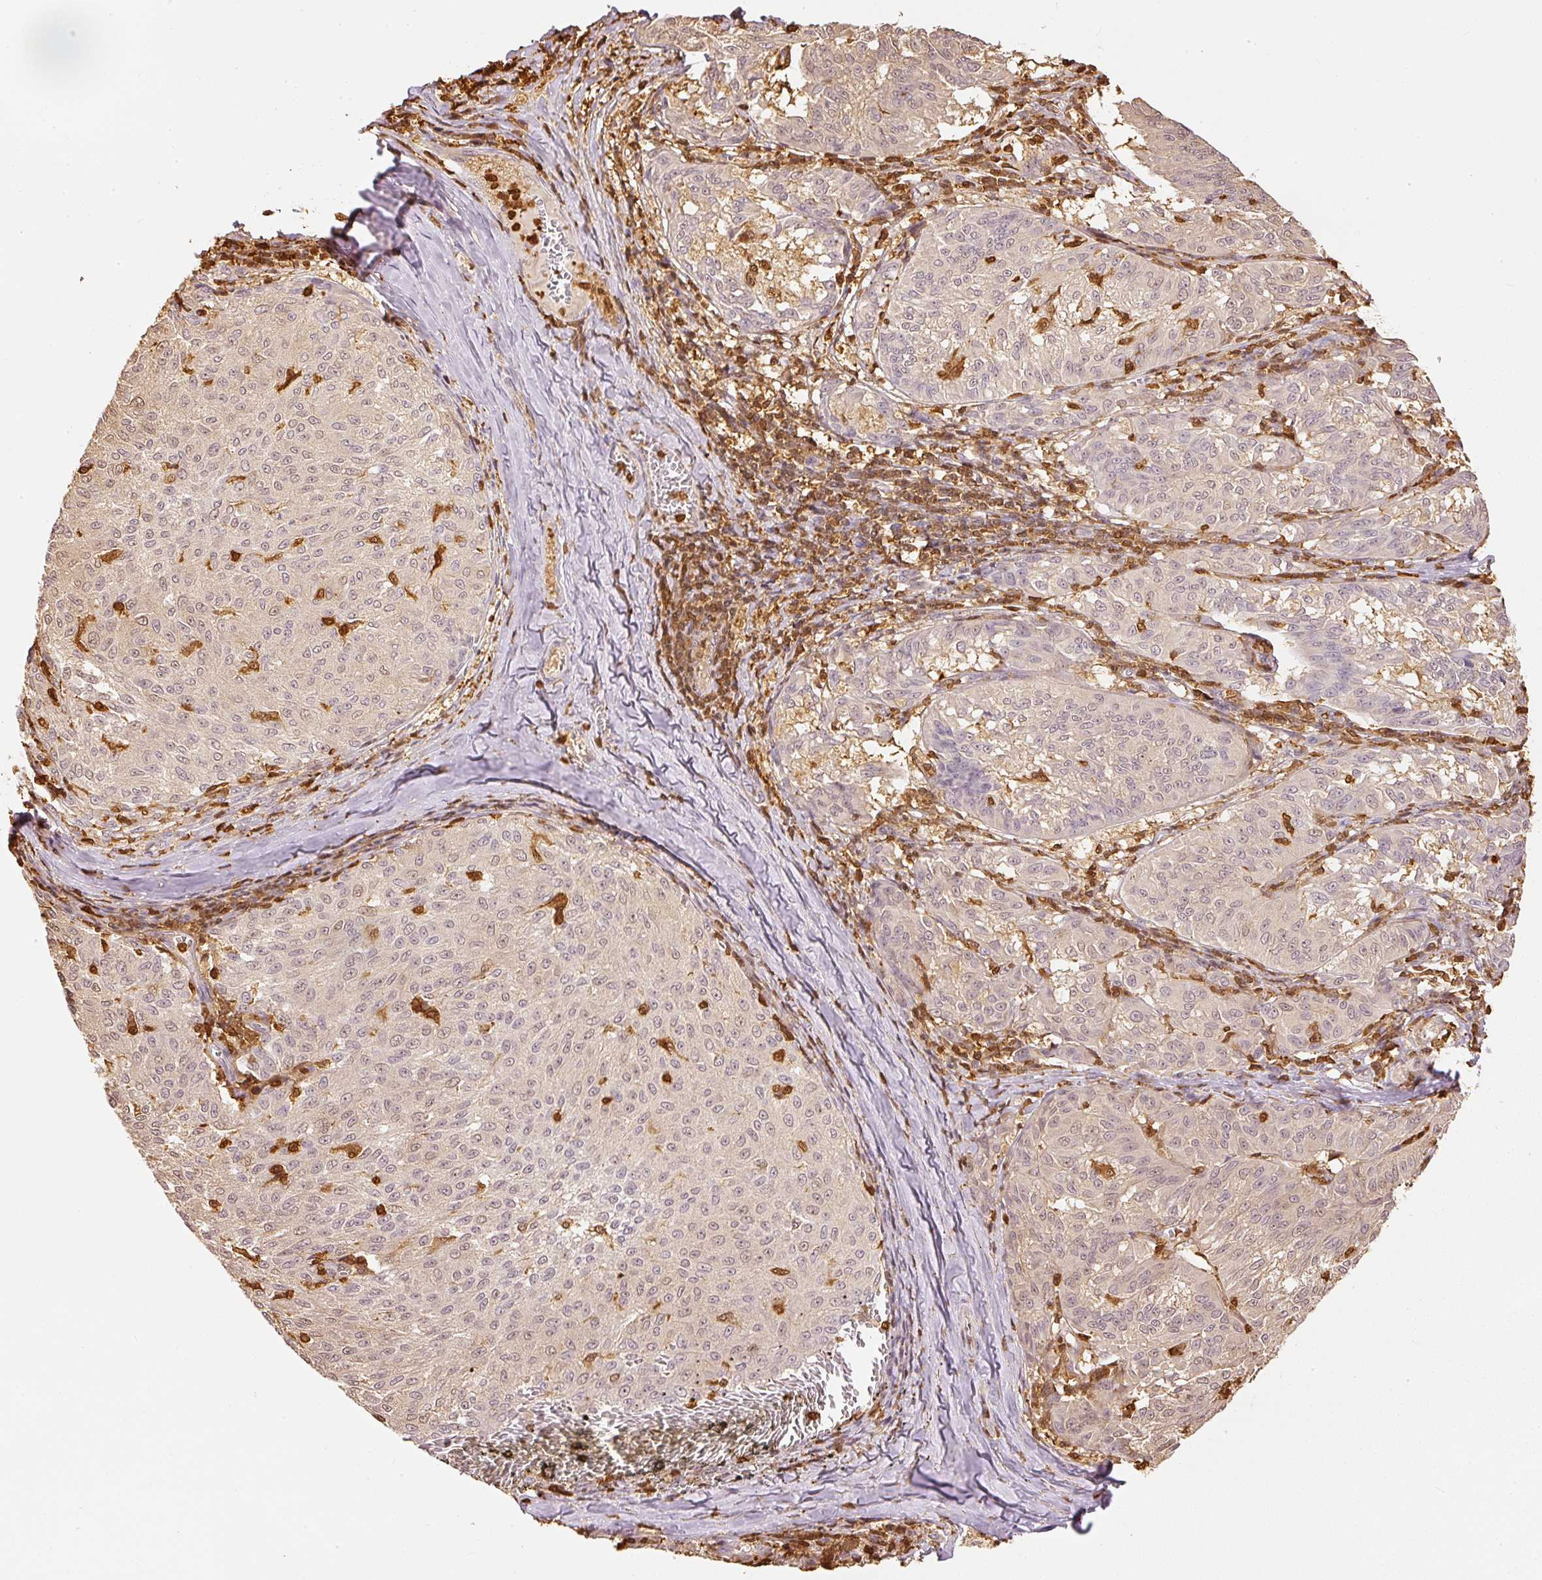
{"staining": {"intensity": "negative", "quantity": "none", "location": "none"}, "tissue": "melanoma", "cell_type": "Tumor cells", "image_type": "cancer", "snomed": [{"axis": "morphology", "description": "Malignant melanoma, NOS"}, {"axis": "topography", "description": "Skin"}], "caption": "Immunohistochemistry (IHC) of malignant melanoma shows no expression in tumor cells.", "gene": "PFN1", "patient": {"sex": "female", "age": 72}}